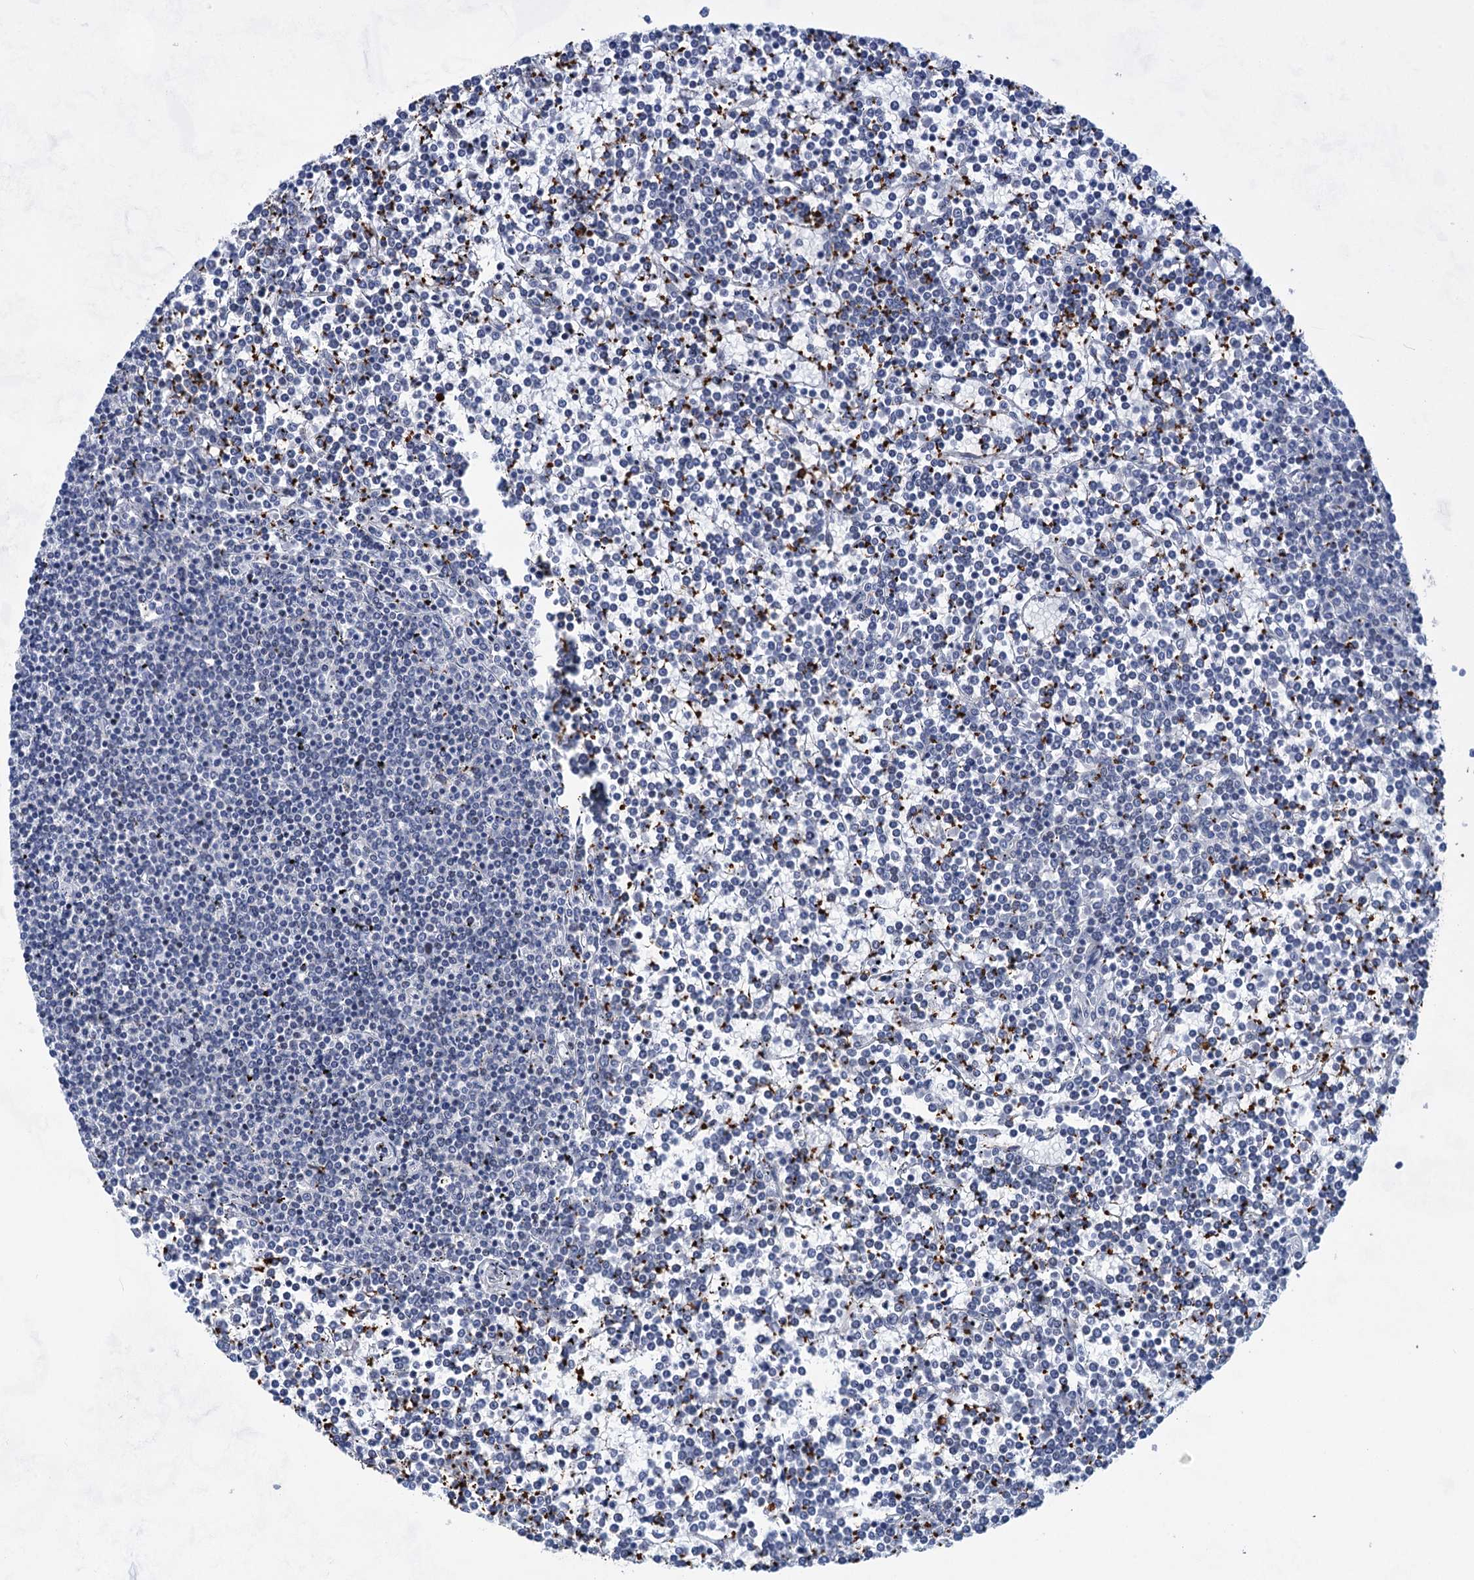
{"staining": {"intensity": "negative", "quantity": "none", "location": "none"}, "tissue": "lymphoma", "cell_type": "Tumor cells", "image_type": "cancer", "snomed": [{"axis": "morphology", "description": "Malignant lymphoma, non-Hodgkin's type, Low grade"}, {"axis": "topography", "description": "Spleen"}], "caption": "This is an IHC photomicrograph of human low-grade malignant lymphoma, non-Hodgkin's type. There is no expression in tumor cells.", "gene": "MON2", "patient": {"sex": "female", "age": 19}}